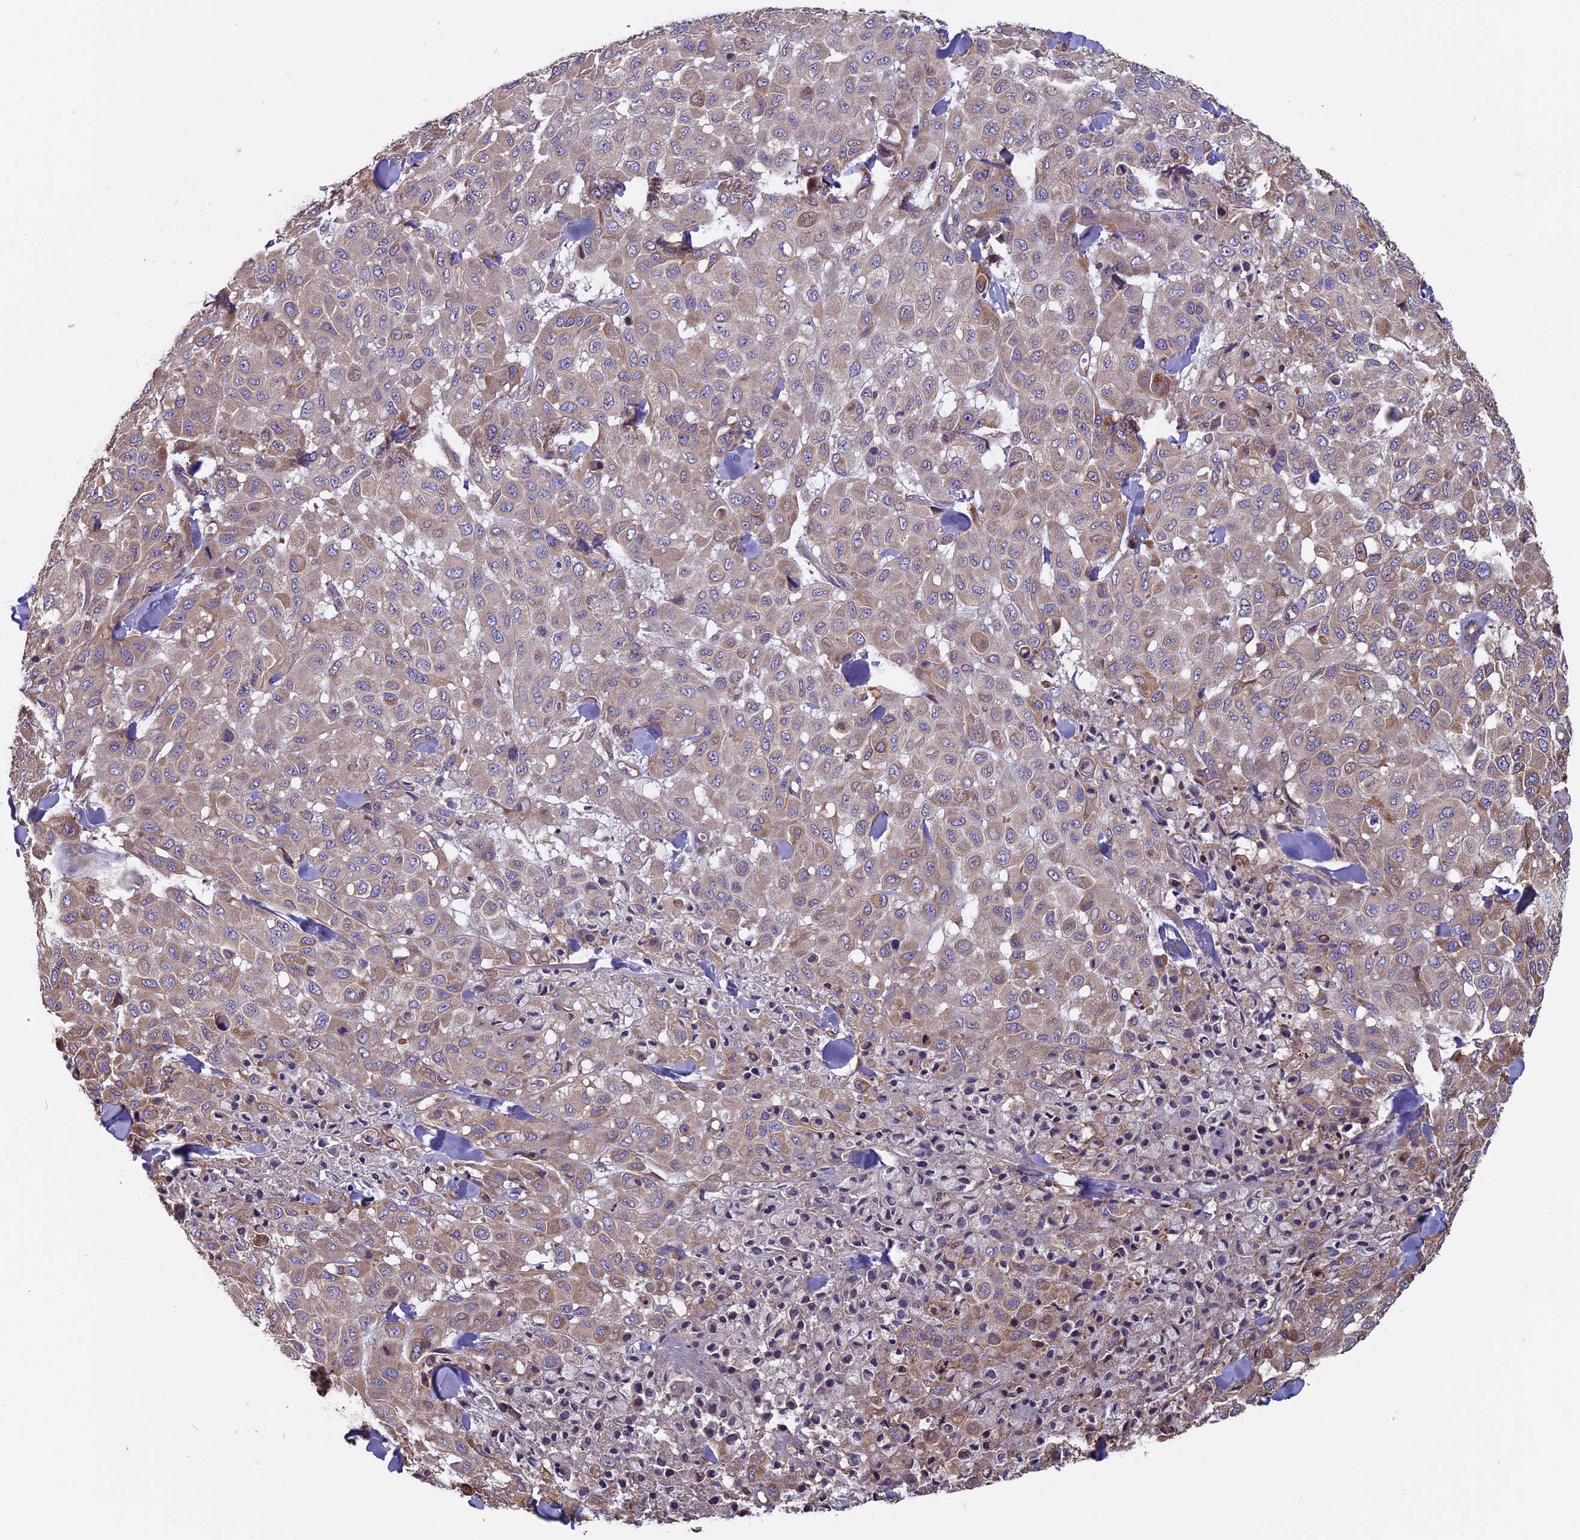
{"staining": {"intensity": "moderate", "quantity": "25%-75%", "location": "cytoplasmic/membranous"}, "tissue": "melanoma", "cell_type": "Tumor cells", "image_type": "cancer", "snomed": [{"axis": "morphology", "description": "Malignant melanoma, Metastatic site"}, {"axis": "topography", "description": "Skin"}], "caption": "High-power microscopy captured an immunohistochemistry micrograph of melanoma, revealing moderate cytoplasmic/membranous staining in about 25%-75% of tumor cells.", "gene": "CCDC153", "patient": {"sex": "female", "age": 81}}